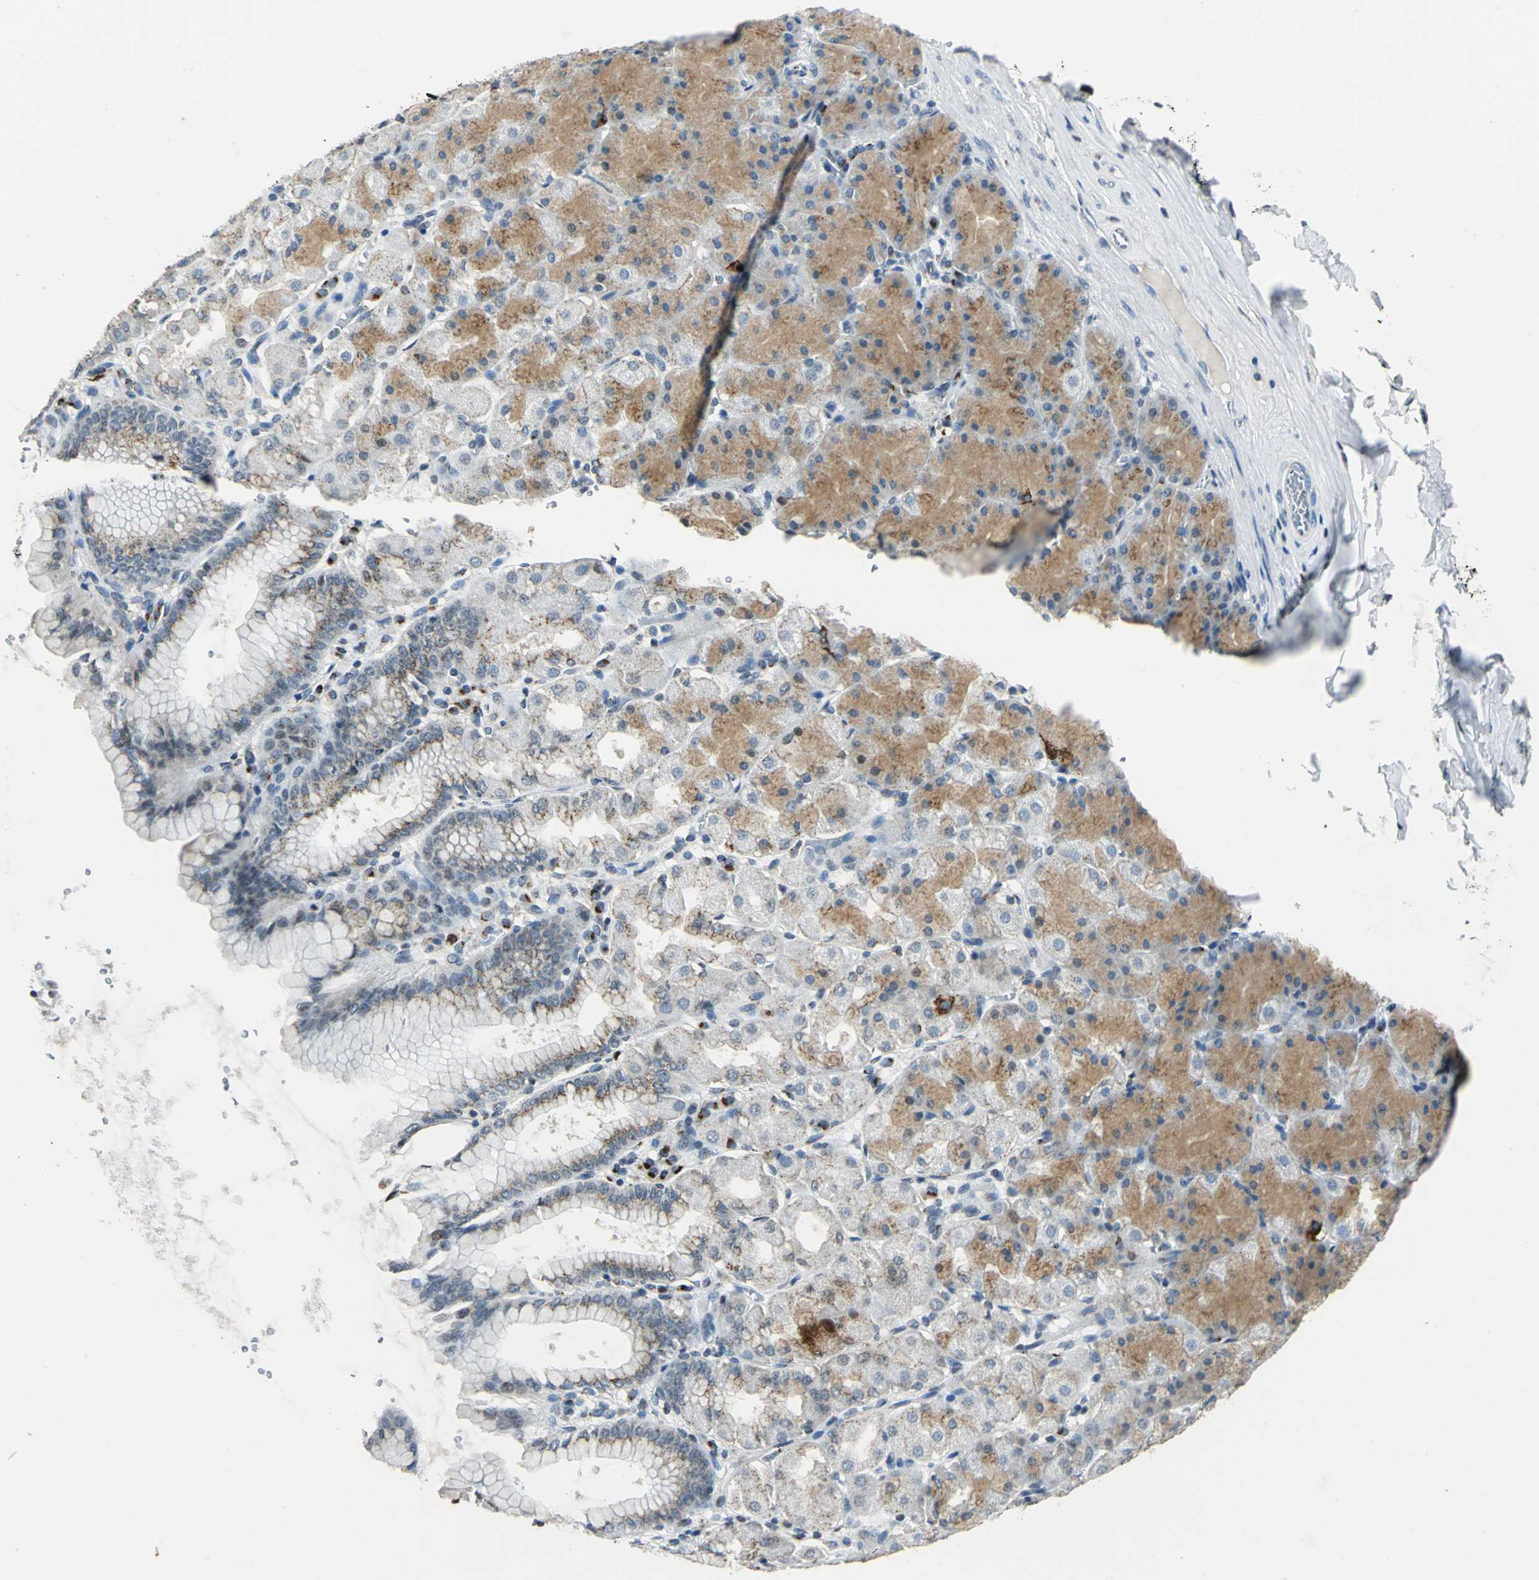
{"staining": {"intensity": "moderate", "quantity": "25%-75%", "location": "cytoplasmic/membranous"}, "tissue": "stomach", "cell_type": "Glandular cells", "image_type": "normal", "snomed": [{"axis": "morphology", "description": "Normal tissue, NOS"}, {"axis": "topography", "description": "Stomach, upper"}], "caption": "Normal stomach was stained to show a protein in brown. There is medium levels of moderate cytoplasmic/membranous staining in about 25%-75% of glandular cells. (Stains: DAB (3,3'-diaminobenzidine) in brown, nuclei in blue, Microscopy: brightfield microscopy at high magnification).", "gene": "TMEM115", "patient": {"sex": "female", "age": 56}}